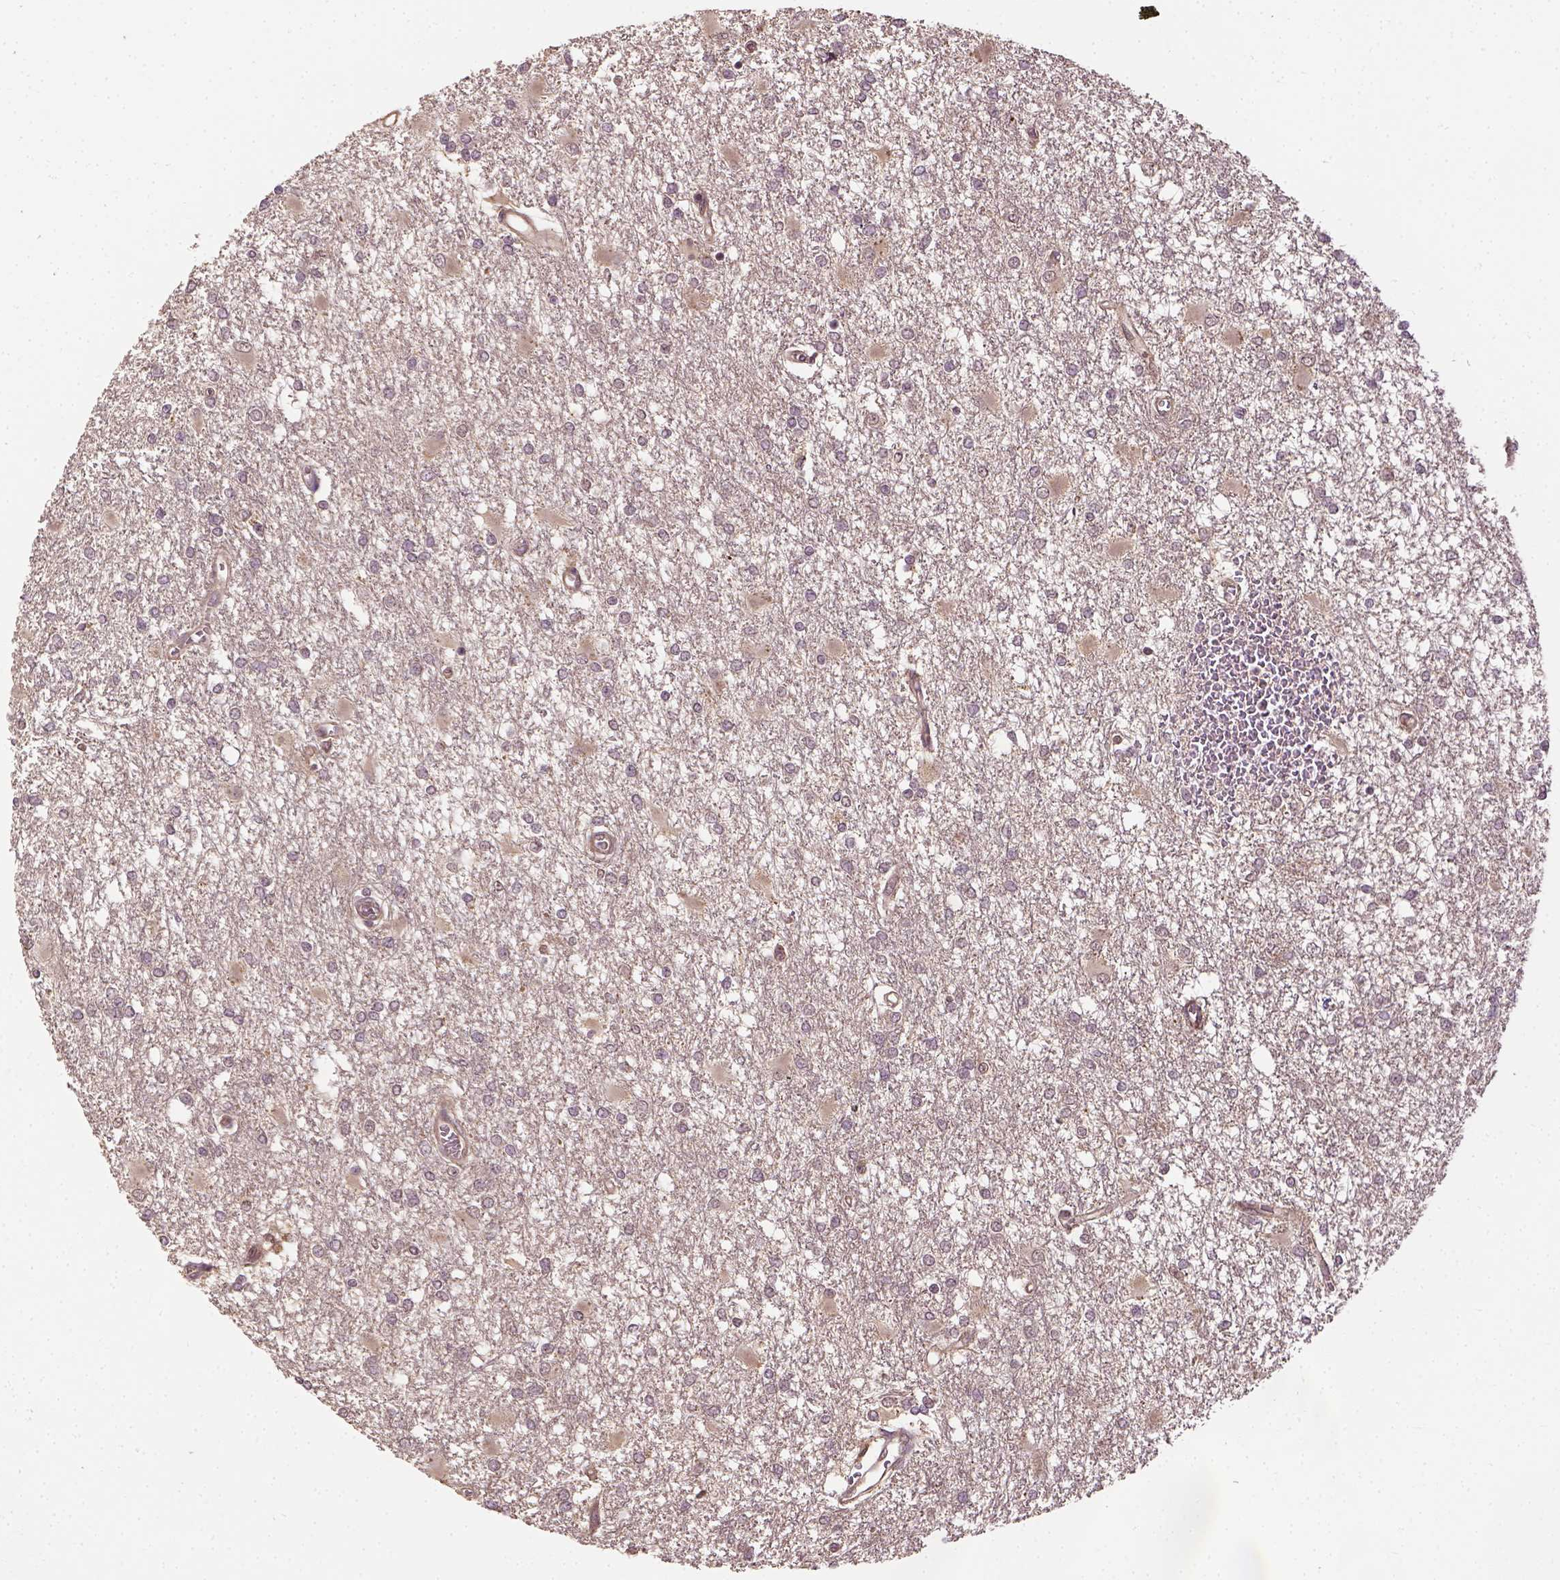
{"staining": {"intensity": "negative", "quantity": "none", "location": "none"}, "tissue": "glioma", "cell_type": "Tumor cells", "image_type": "cancer", "snomed": [{"axis": "morphology", "description": "Glioma, malignant, High grade"}, {"axis": "topography", "description": "Cerebral cortex"}], "caption": "Immunohistochemistry (IHC) histopathology image of high-grade glioma (malignant) stained for a protein (brown), which shows no positivity in tumor cells. (Stains: DAB IHC with hematoxylin counter stain, Microscopy: brightfield microscopy at high magnification).", "gene": "VEGFA", "patient": {"sex": "male", "age": 79}}